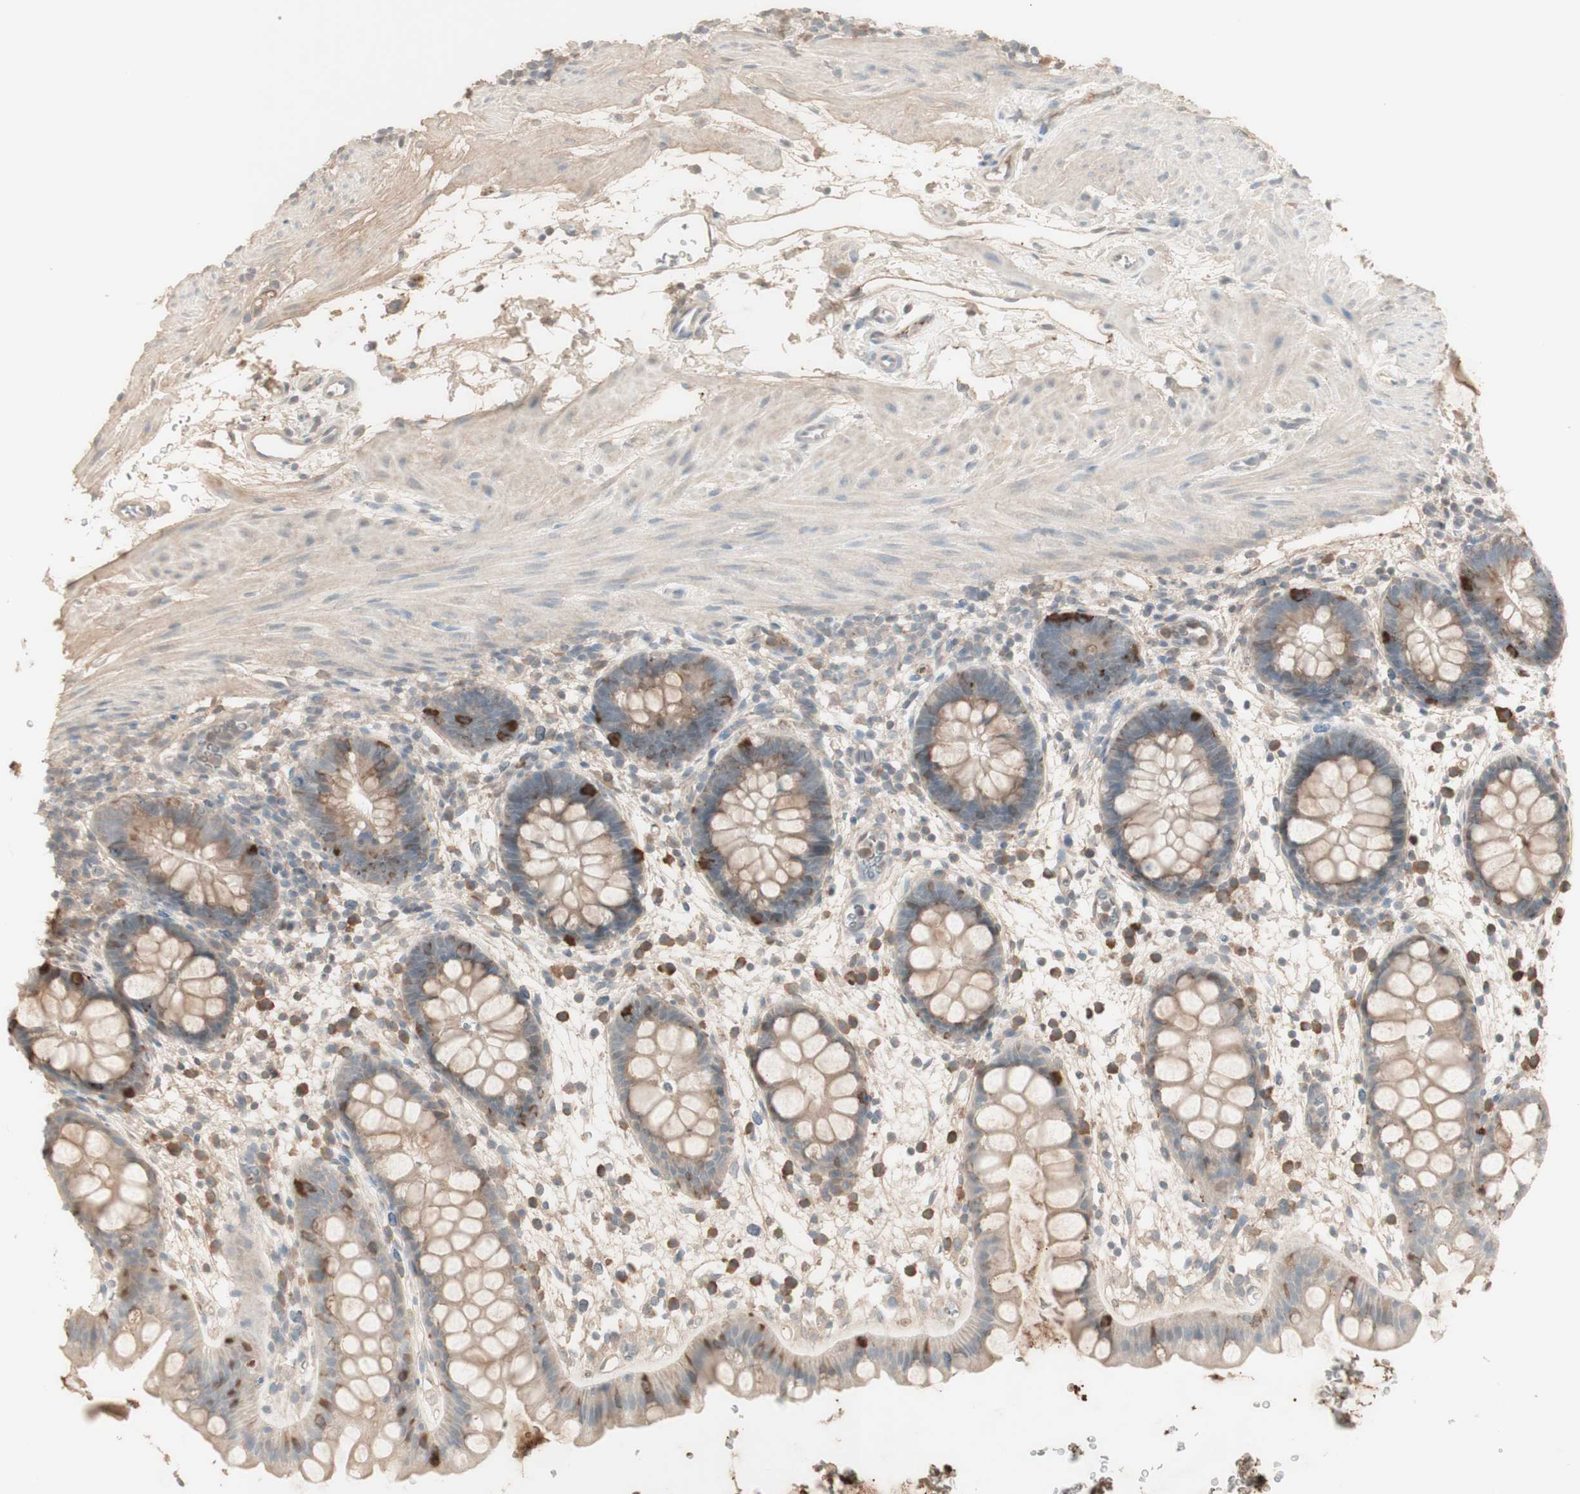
{"staining": {"intensity": "weak", "quantity": ">75%", "location": "cytoplasmic/membranous"}, "tissue": "rectum", "cell_type": "Glandular cells", "image_type": "normal", "snomed": [{"axis": "morphology", "description": "Normal tissue, NOS"}, {"axis": "topography", "description": "Rectum"}], "caption": "Immunohistochemical staining of normal human rectum reveals >75% levels of weak cytoplasmic/membranous protein positivity in approximately >75% of glandular cells. Using DAB (brown) and hematoxylin (blue) stains, captured at high magnification using brightfield microscopy.", "gene": "IFNG", "patient": {"sex": "female", "age": 24}}